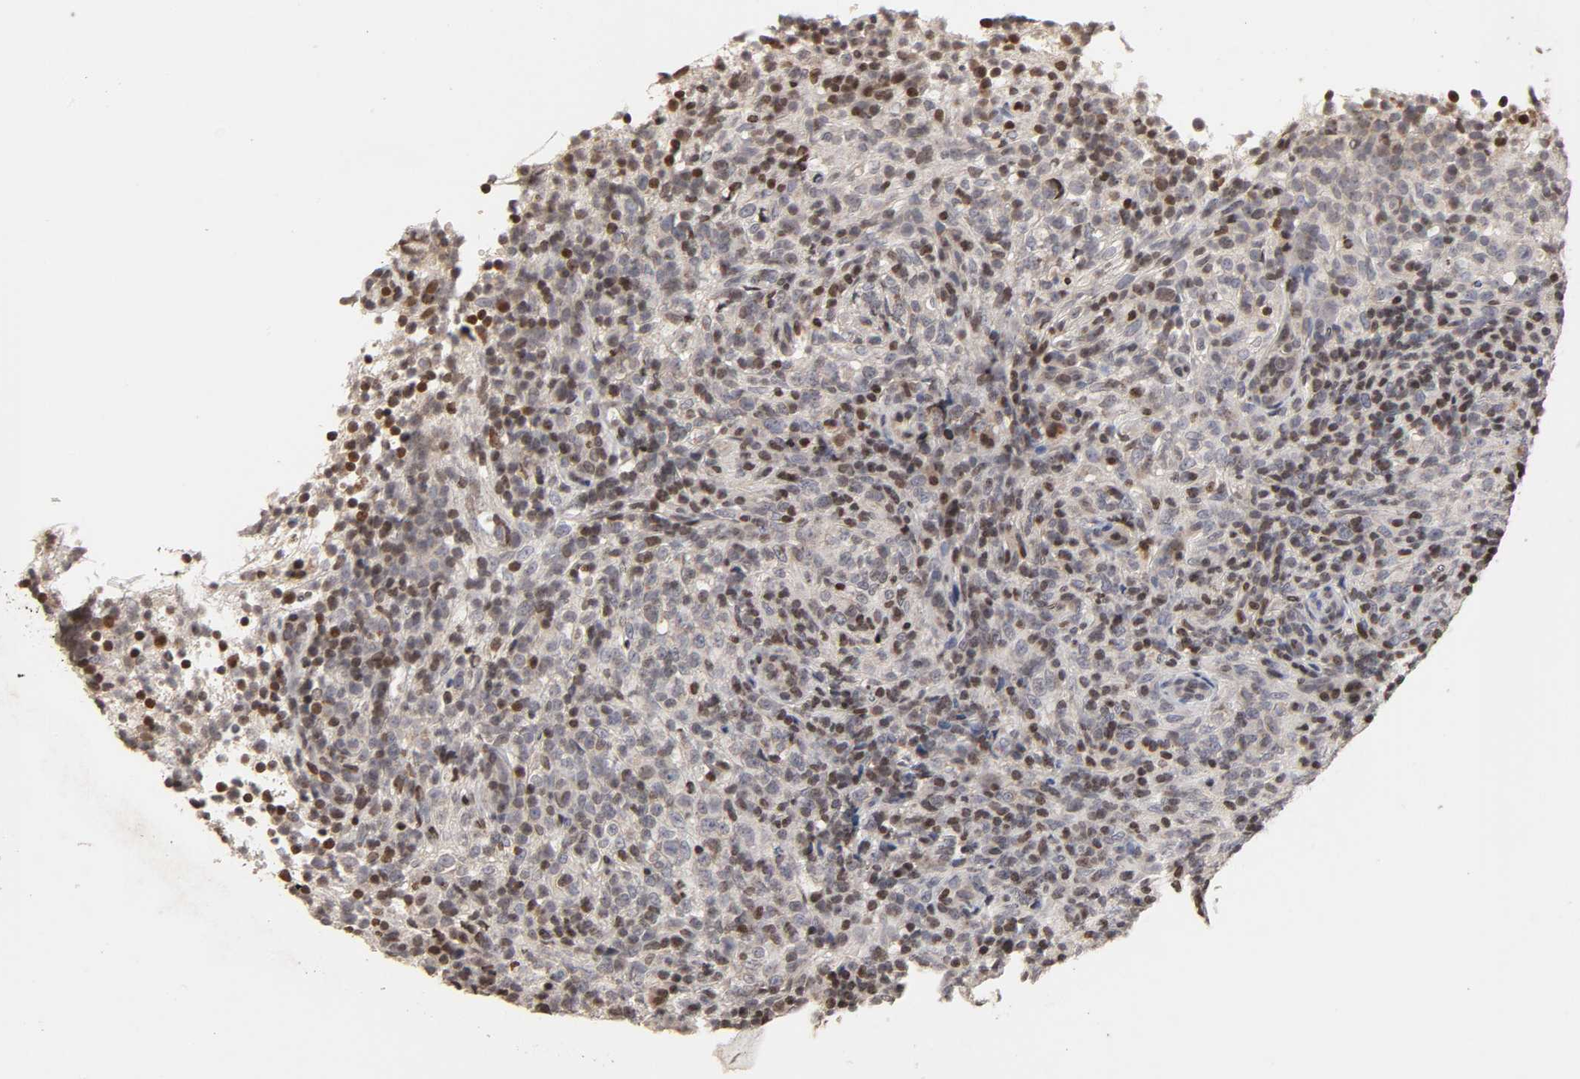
{"staining": {"intensity": "weak", "quantity": "<25%", "location": "nuclear"}, "tissue": "lymphoma", "cell_type": "Tumor cells", "image_type": "cancer", "snomed": [{"axis": "morphology", "description": "Malignant lymphoma, non-Hodgkin's type, High grade"}, {"axis": "topography", "description": "Lymph node"}], "caption": "Tumor cells show no significant positivity in high-grade malignant lymphoma, non-Hodgkin's type. (DAB (3,3'-diaminobenzidine) immunohistochemistry with hematoxylin counter stain).", "gene": "ZNF473", "patient": {"sex": "female", "age": 76}}